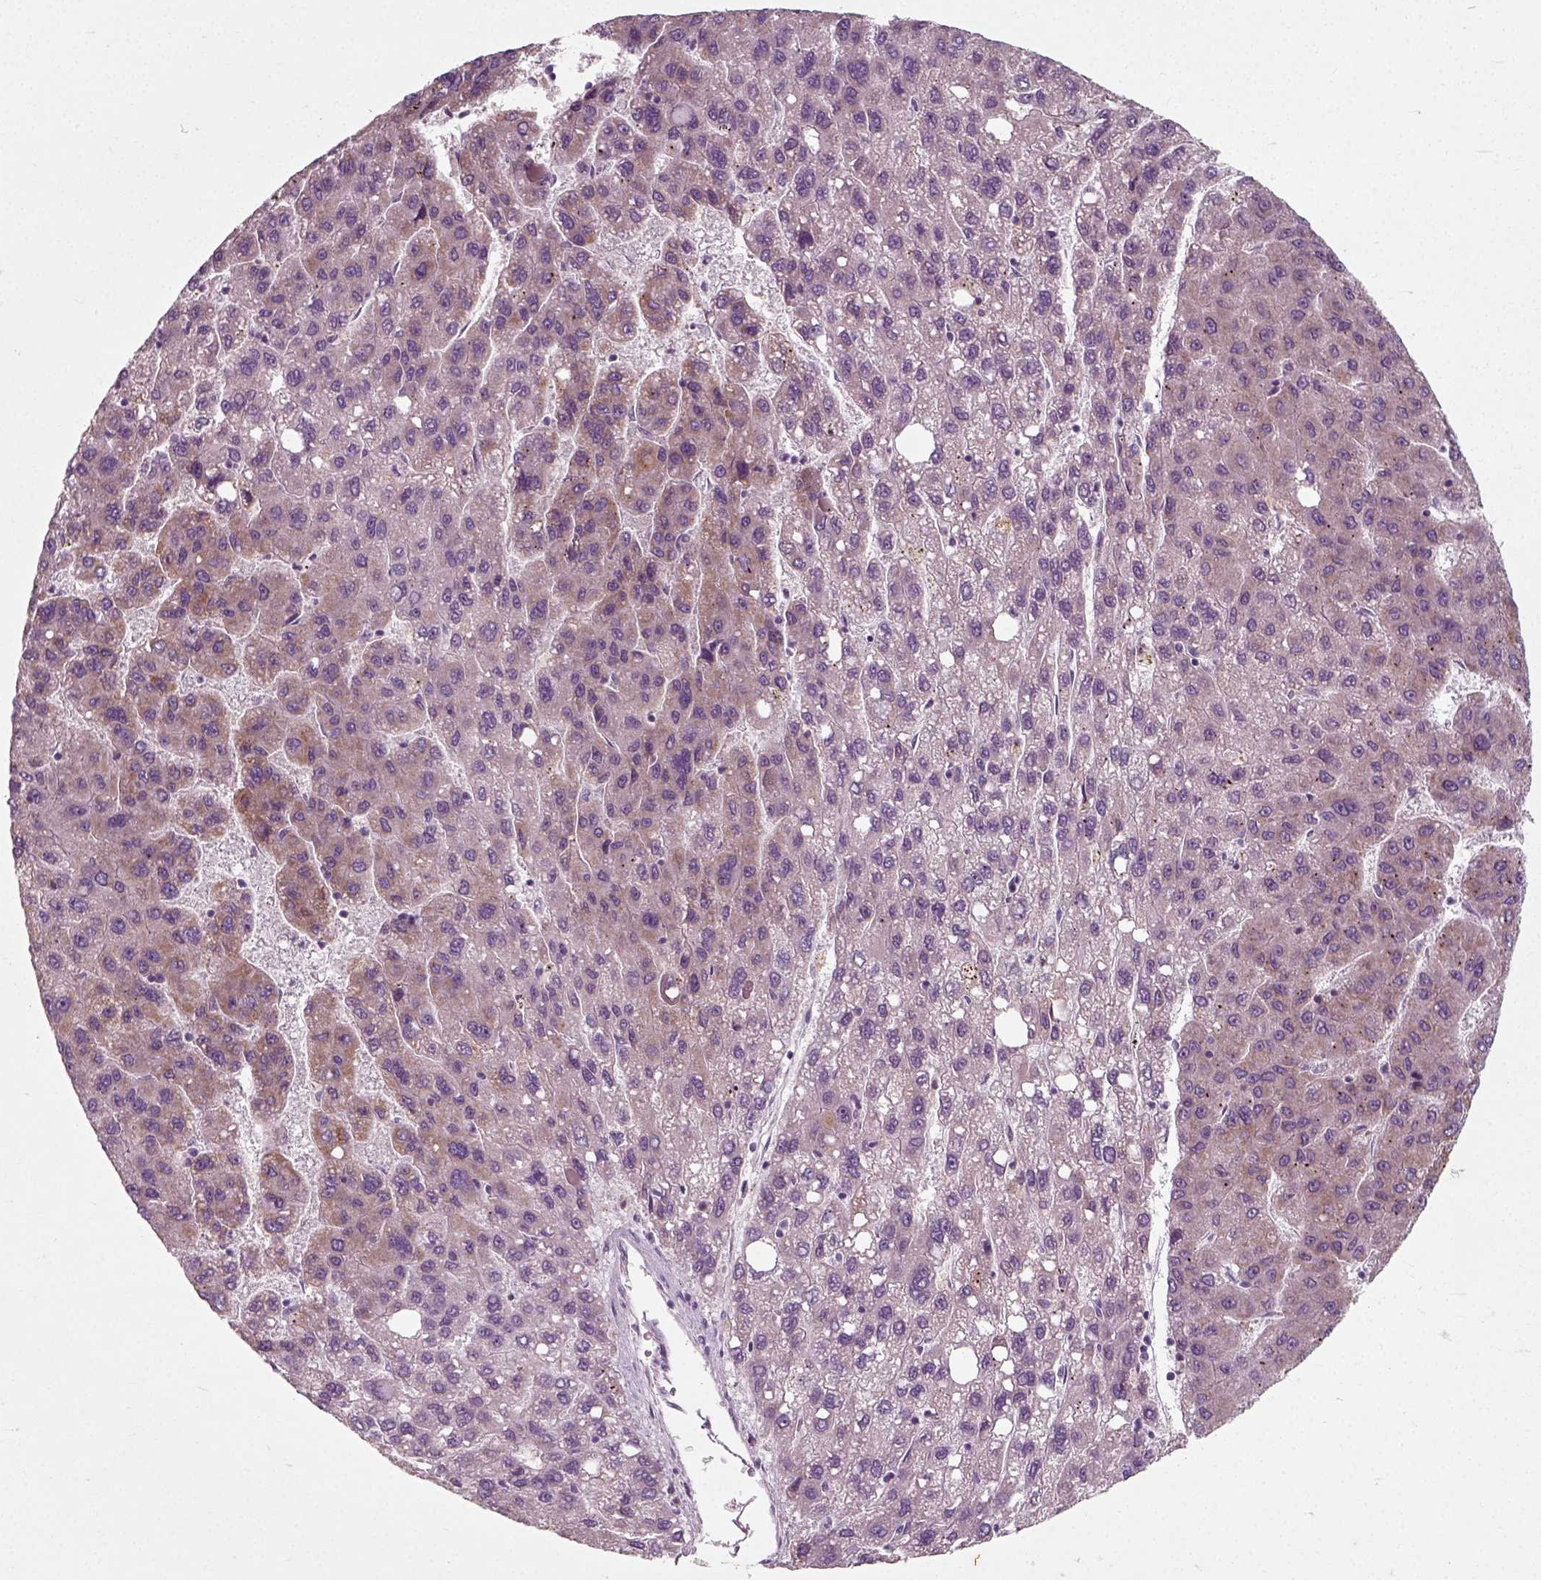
{"staining": {"intensity": "moderate", "quantity": "<25%", "location": "cytoplasmic/membranous"}, "tissue": "liver cancer", "cell_type": "Tumor cells", "image_type": "cancer", "snomed": [{"axis": "morphology", "description": "Carcinoma, Hepatocellular, NOS"}, {"axis": "topography", "description": "Liver"}], "caption": "Immunohistochemistry photomicrograph of neoplastic tissue: liver cancer (hepatocellular carcinoma) stained using immunohistochemistry demonstrates low levels of moderate protein expression localized specifically in the cytoplasmic/membranous of tumor cells, appearing as a cytoplasmic/membranous brown color.", "gene": "RND2", "patient": {"sex": "female", "age": 82}}